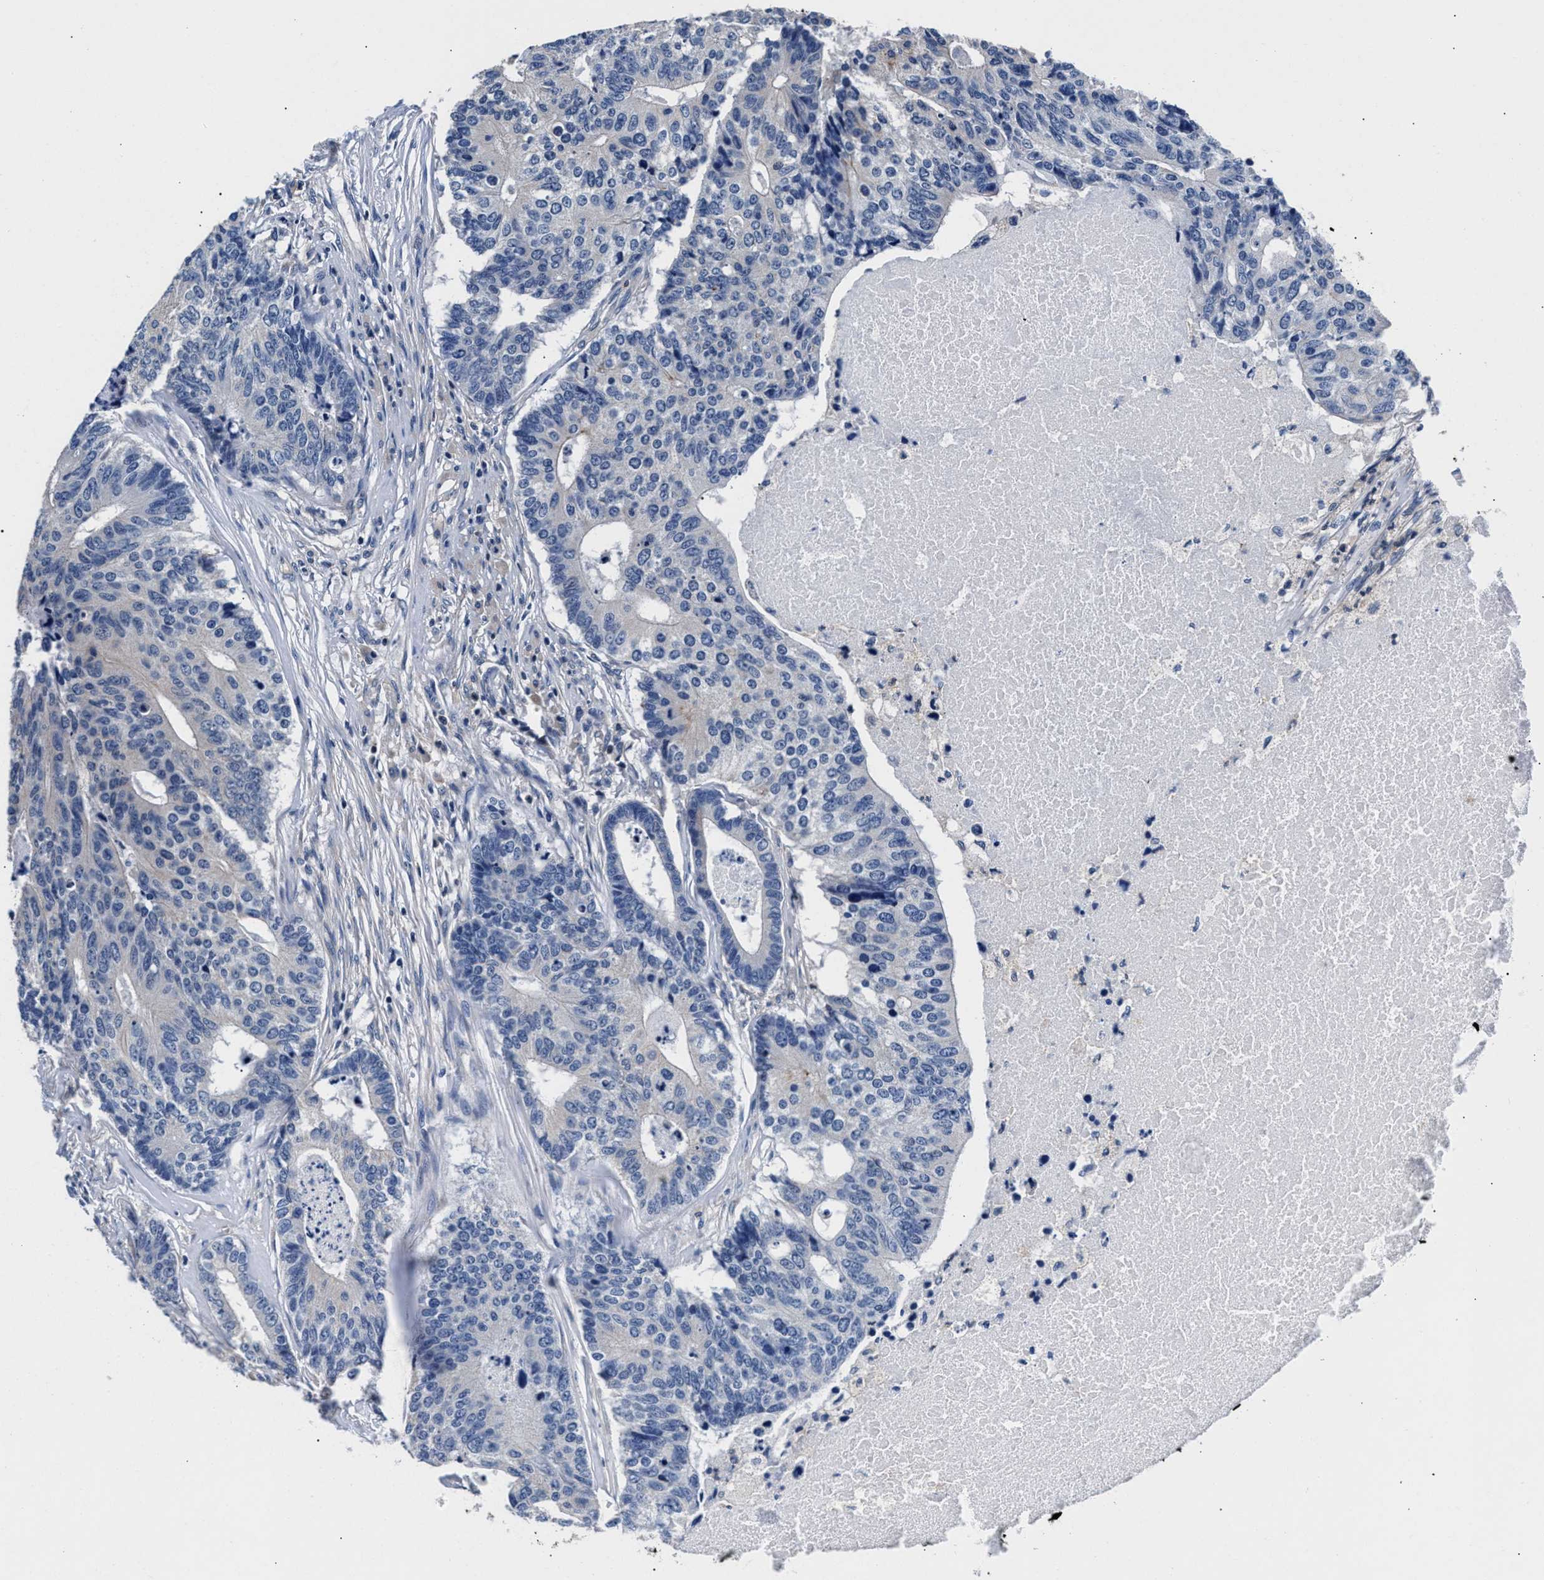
{"staining": {"intensity": "negative", "quantity": "none", "location": "none"}, "tissue": "colorectal cancer", "cell_type": "Tumor cells", "image_type": "cancer", "snomed": [{"axis": "morphology", "description": "Adenocarcinoma, NOS"}, {"axis": "topography", "description": "Colon"}], "caption": "The histopathology image shows no significant positivity in tumor cells of adenocarcinoma (colorectal).", "gene": "PHF24", "patient": {"sex": "female", "age": 67}}